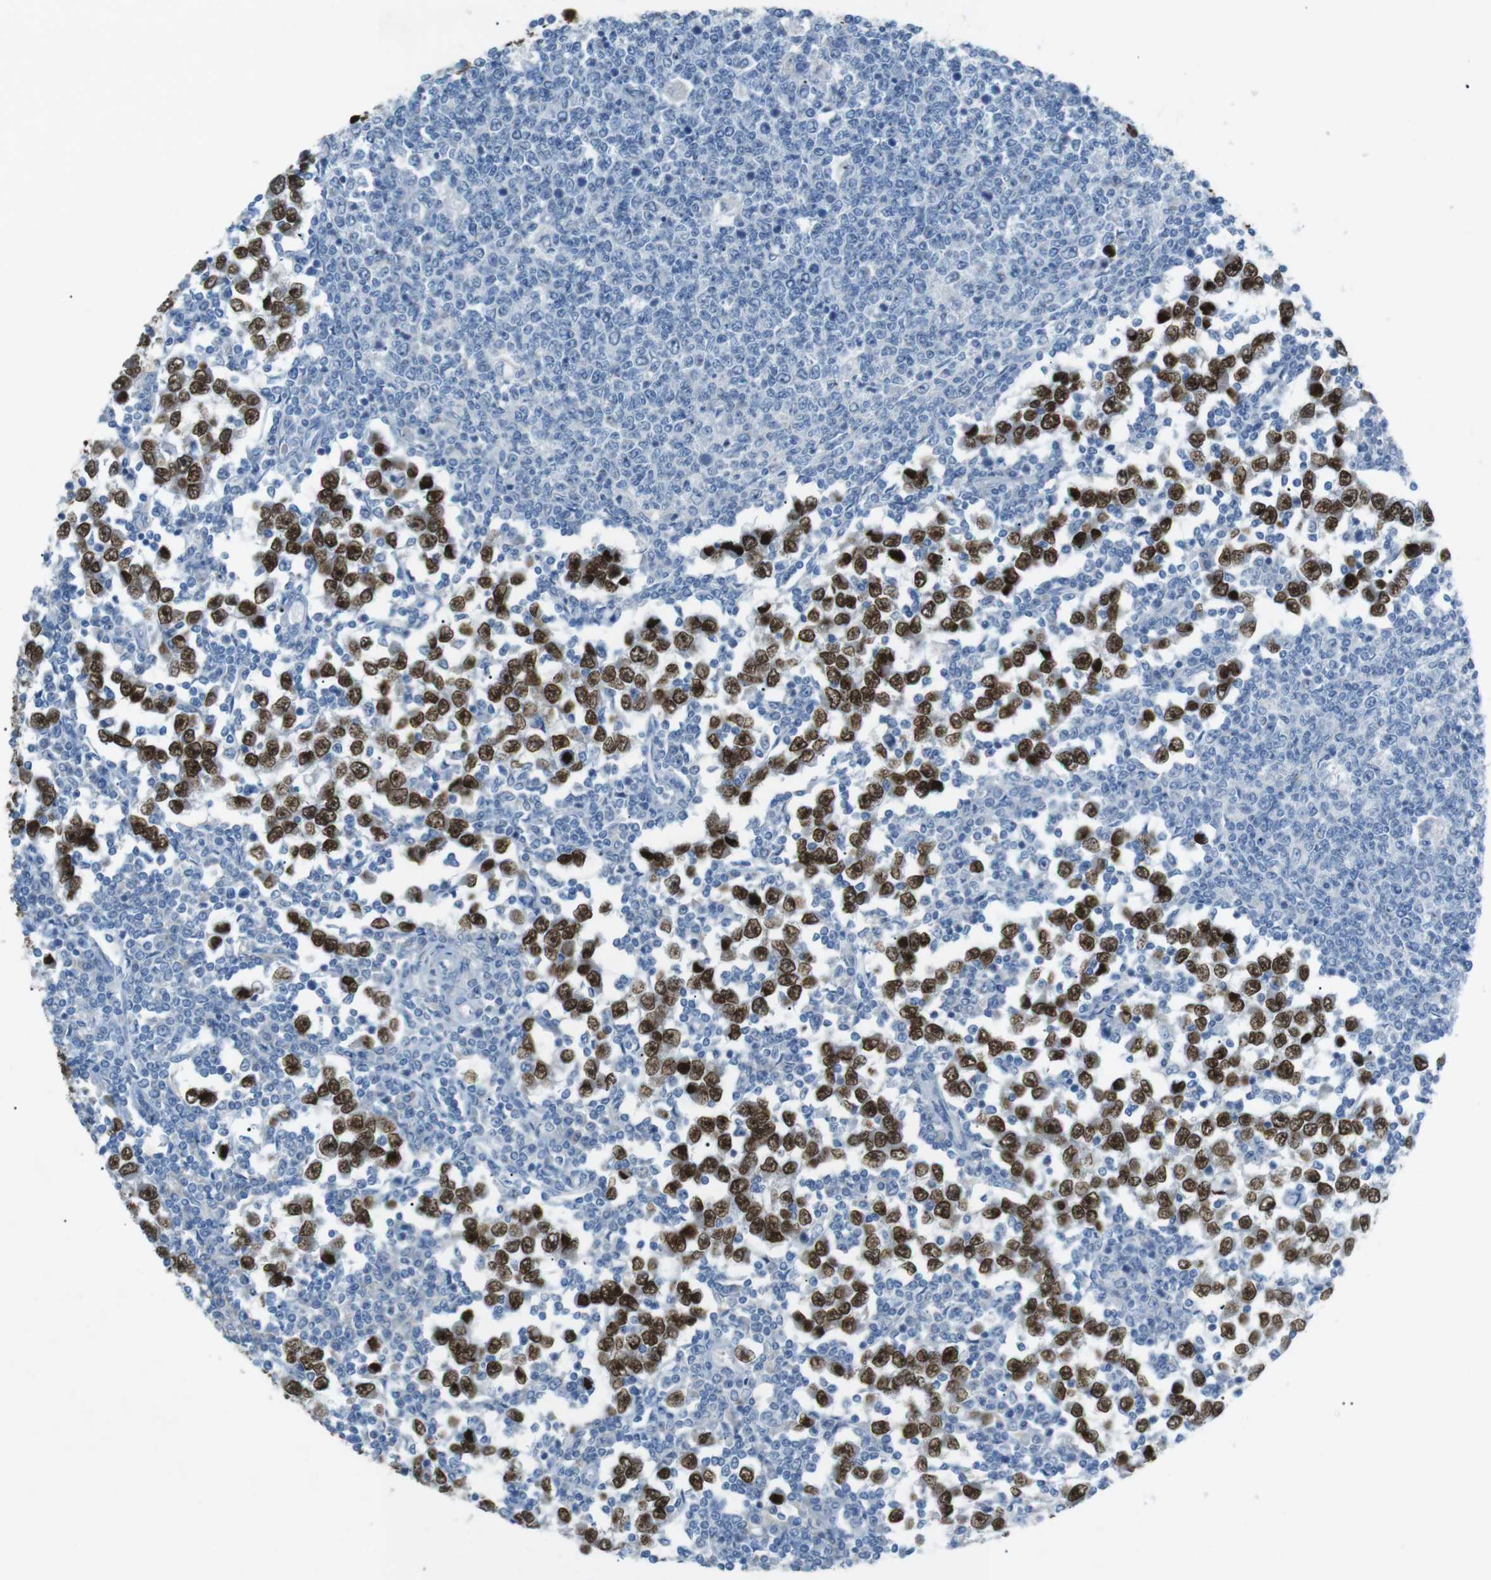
{"staining": {"intensity": "strong", "quantity": ">75%", "location": "nuclear"}, "tissue": "testis cancer", "cell_type": "Tumor cells", "image_type": "cancer", "snomed": [{"axis": "morphology", "description": "Seminoma, NOS"}, {"axis": "topography", "description": "Testis"}], "caption": "The micrograph demonstrates immunohistochemical staining of testis cancer. There is strong nuclear staining is identified in approximately >75% of tumor cells. Using DAB (brown) and hematoxylin (blue) stains, captured at high magnification using brightfield microscopy.", "gene": "SALL4", "patient": {"sex": "male", "age": 65}}